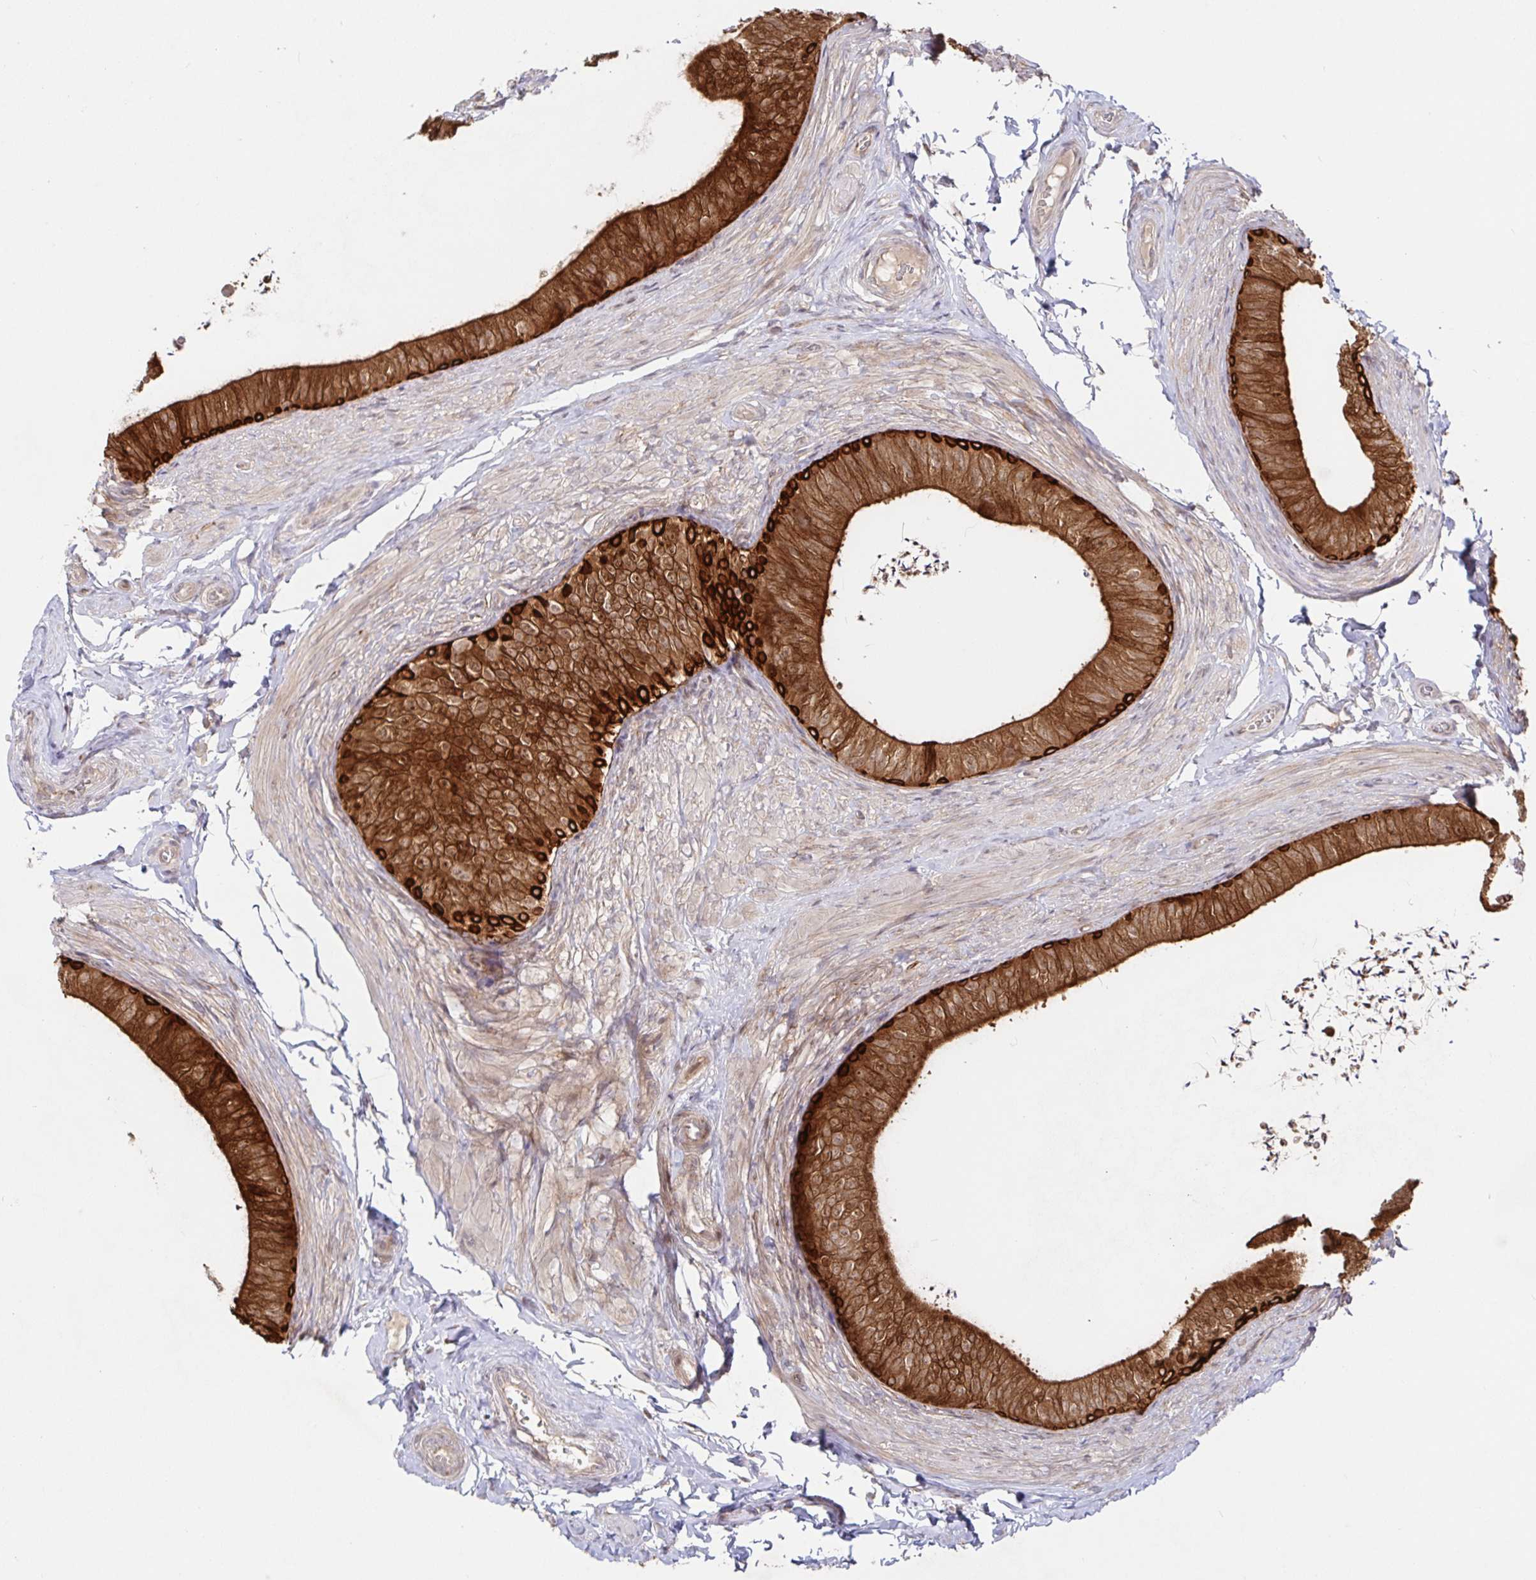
{"staining": {"intensity": "strong", "quantity": ">75%", "location": "cytoplasmic/membranous"}, "tissue": "epididymis", "cell_type": "Glandular cells", "image_type": "normal", "snomed": [{"axis": "morphology", "description": "Normal tissue, NOS"}, {"axis": "topography", "description": "Epididymis, spermatic cord, NOS"}, {"axis": "topography", "description": "Epididymis"}, {"axis": "topography", "description": "Peripheral nerve tissue"}], "caption": "Immunohistochemical staining of normal human epididymis exhibits high levels of strong cytoplasmic/membranous staining in approximately >75% of glandular cells.", "gene": "AACS", "patient": {"sex": "male", "age": 29}}